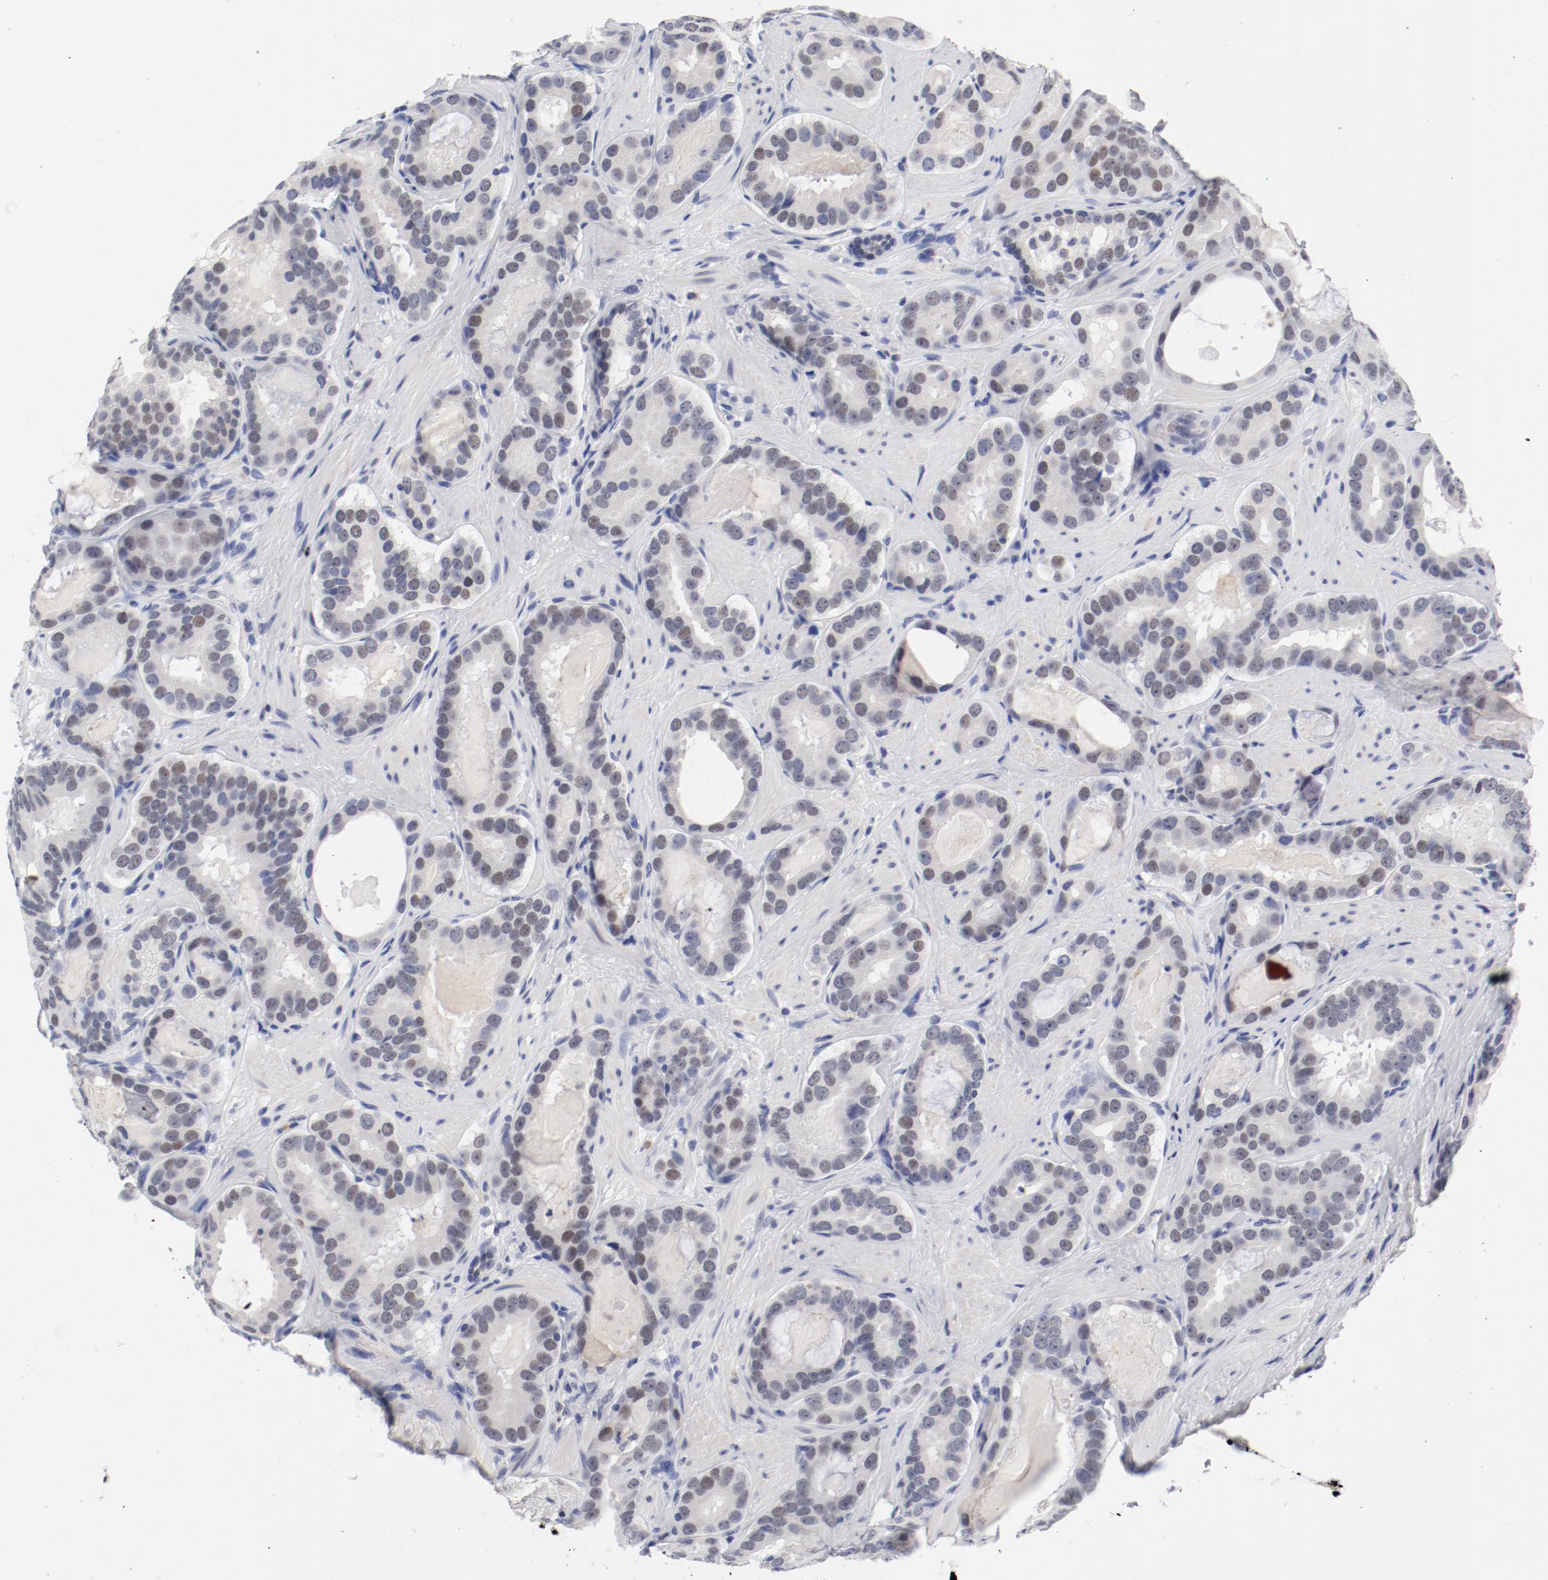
{"staining": {"intensity": "weak", "quantity": "<25%", "location": "nuclear"}, "tissue": "prostate cancer", "cell_type": "Tumor cells", "image_type": "cancer", "snomed": [{"axis": "morphology", "description": "Adenocarcinoma, Low grade"}, {"axis": "topography", "description": "Prostate"}], "caption": "IHC histopathology image of human prostate adenocarcinoma (low-grade) stained for a protein (brown), which reveals no expression in tumor cells. (Stains: DAB immunohistochemistry with hematoxylin counter stain, Microscopy: brightfield microscopy at high magnification).", "gene": "ANKLE2", "patient": {"sex": "male", "age": 59}}